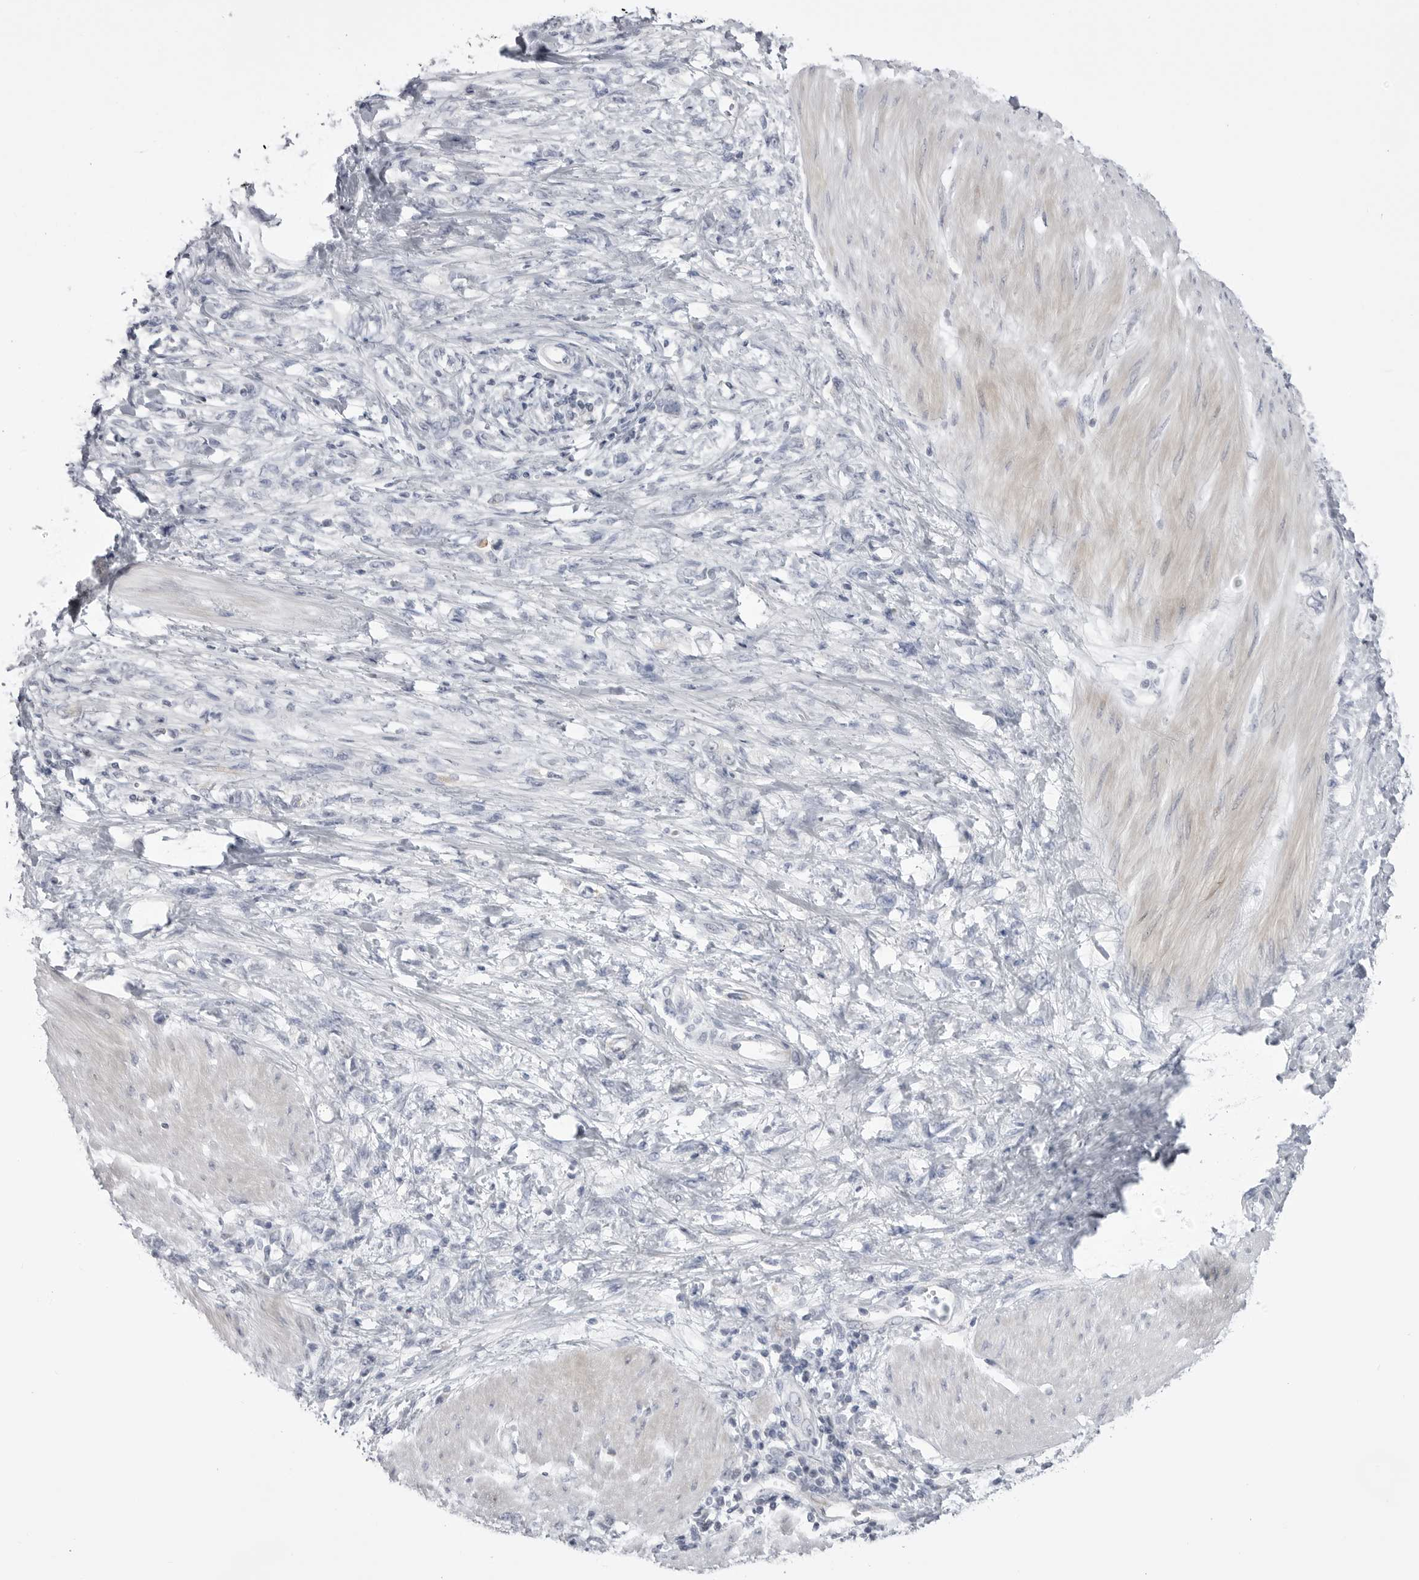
{"staining": {"intensity": "negative", "quantity": "none", "location": "none"}, "tissue": "stomach cancer", "cell_type": "Tumor cells", "image_type": "cancer", "snomed": [{"axis": "morphology", "description": "Adenocarcinoma, NOS"}, {"axis": "topography", "description": "Stomach"}], "caption": "The immunohistochemistry (IHC) micrograph has no significant positivity in tumor cells of adenocarcinoma (stomach) tissue.", "gene": "TUFM", "patient": {"sex": "female", "age": 76}}